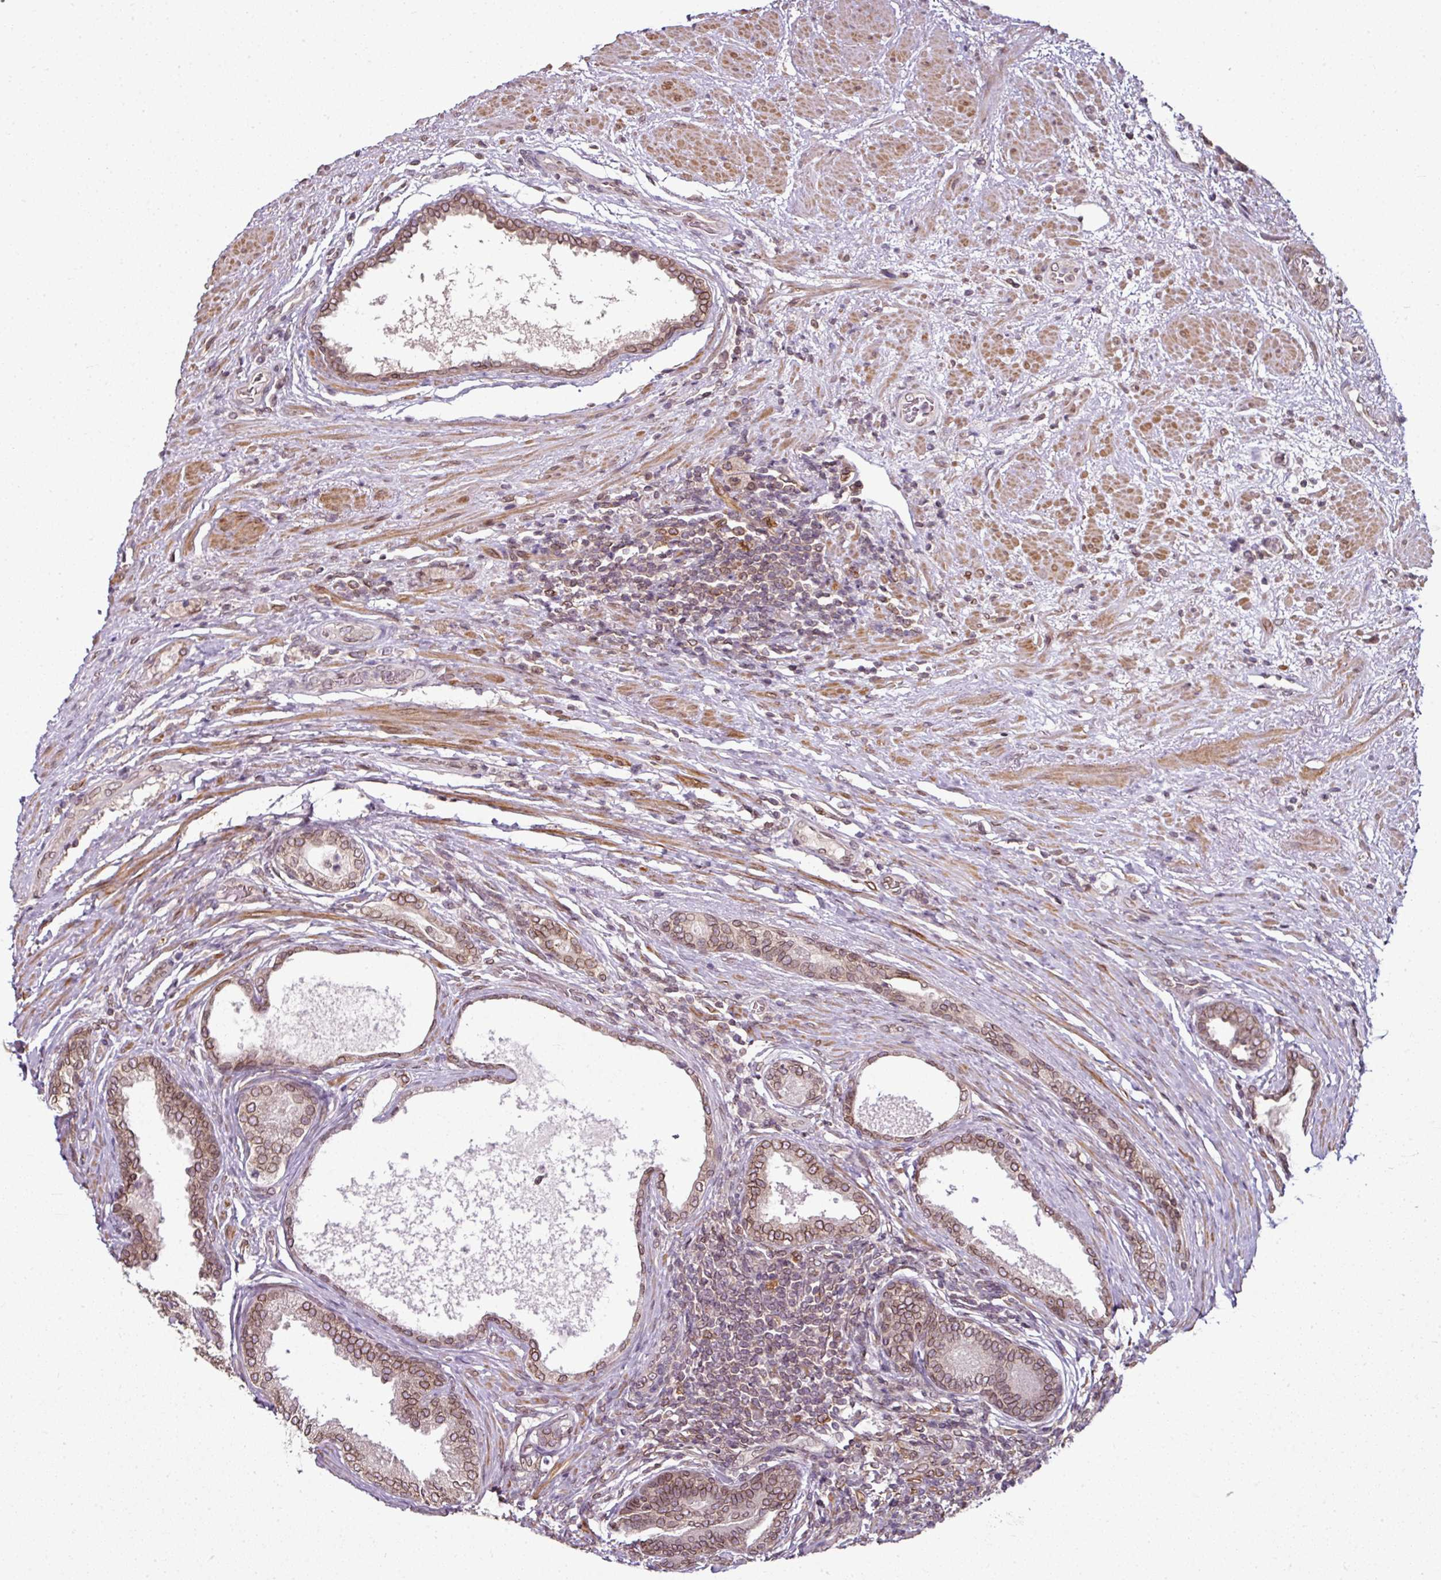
{"staining": {"intensity": "moderate", "quantity": ">75%", "location": "cytoplasmic/membranous,nuclear"}, "tissue": "prostate cancer", "cell_type": "Tumor cells", "image_type": "cancer", "snomed": [{"axis": "morphology", "description": "Adenocarcinoma, High grade"}, {"axis": "topography", "description": "Prostate"}], "caption": "Immunohistochemical staining of high-grade adenocarcinoma (prostate) reveals medium levels of moderate cytoplasmic/membranous and nuclear staining in approximately >75% of tumor cells. (IHC, brightfield microscopy, high magnification).", "gene": "RANGAP1", "patient": {"sex": "male", "age": 70}}